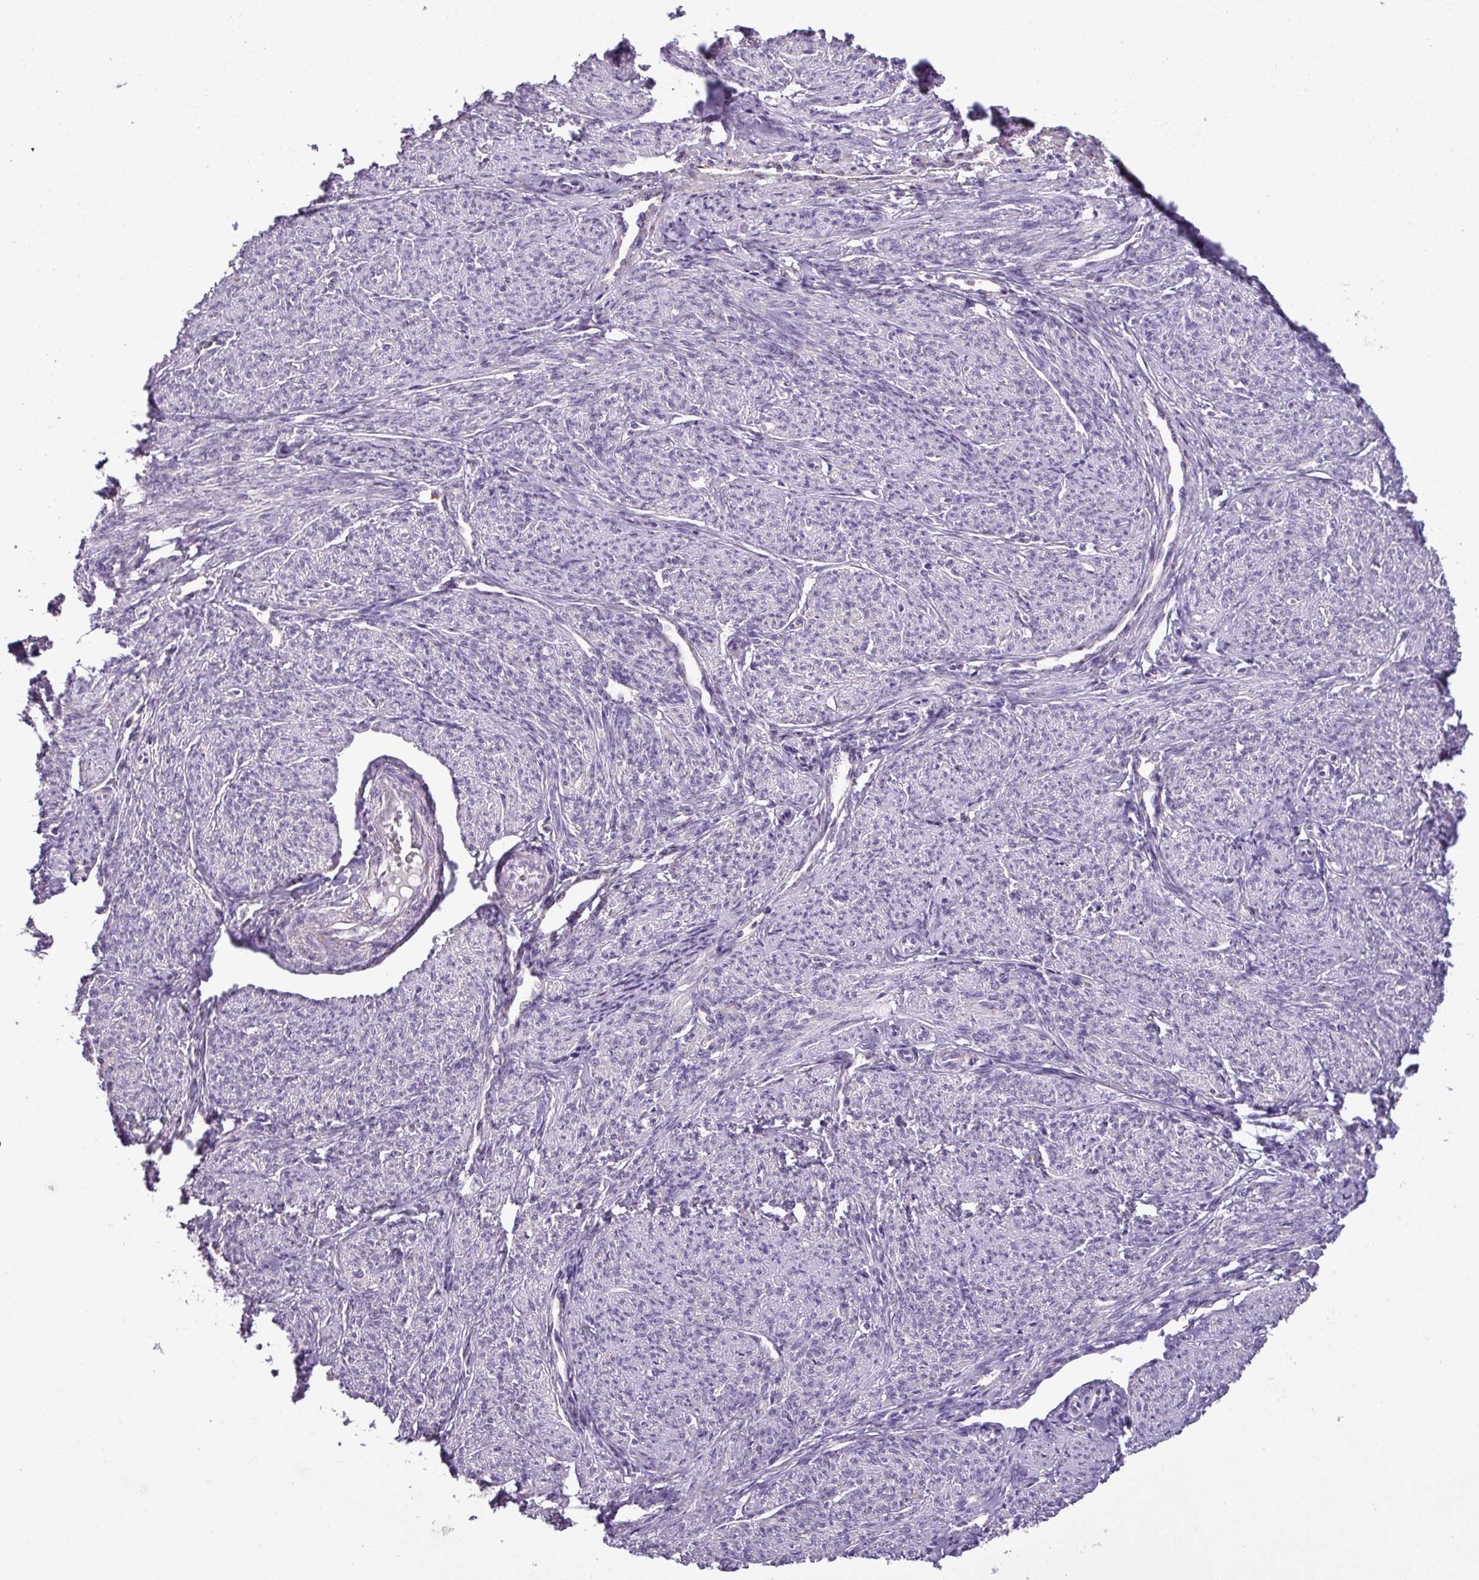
{"staining": {"intensity": "negative", "quantity": "none", "location": "none"}, "tissue": "smooth muscle", "cell_type": "Smooth muscle cells", "image_type": "normal", "snomed": [{"axis": "morphology", "description": "Normal tissue, NOS"}, {"axis": "topography", "description": "Smooth muscle"}], "caption": "High power microscopy photomicrograph of an immunohistochemistry (IHC) histopathology image of unremarkable smooth muscle, revealing no significant expression in smooth muscle cells.", "gene": "ZNF667", "patient": {"sex": "female", "age": 65}}